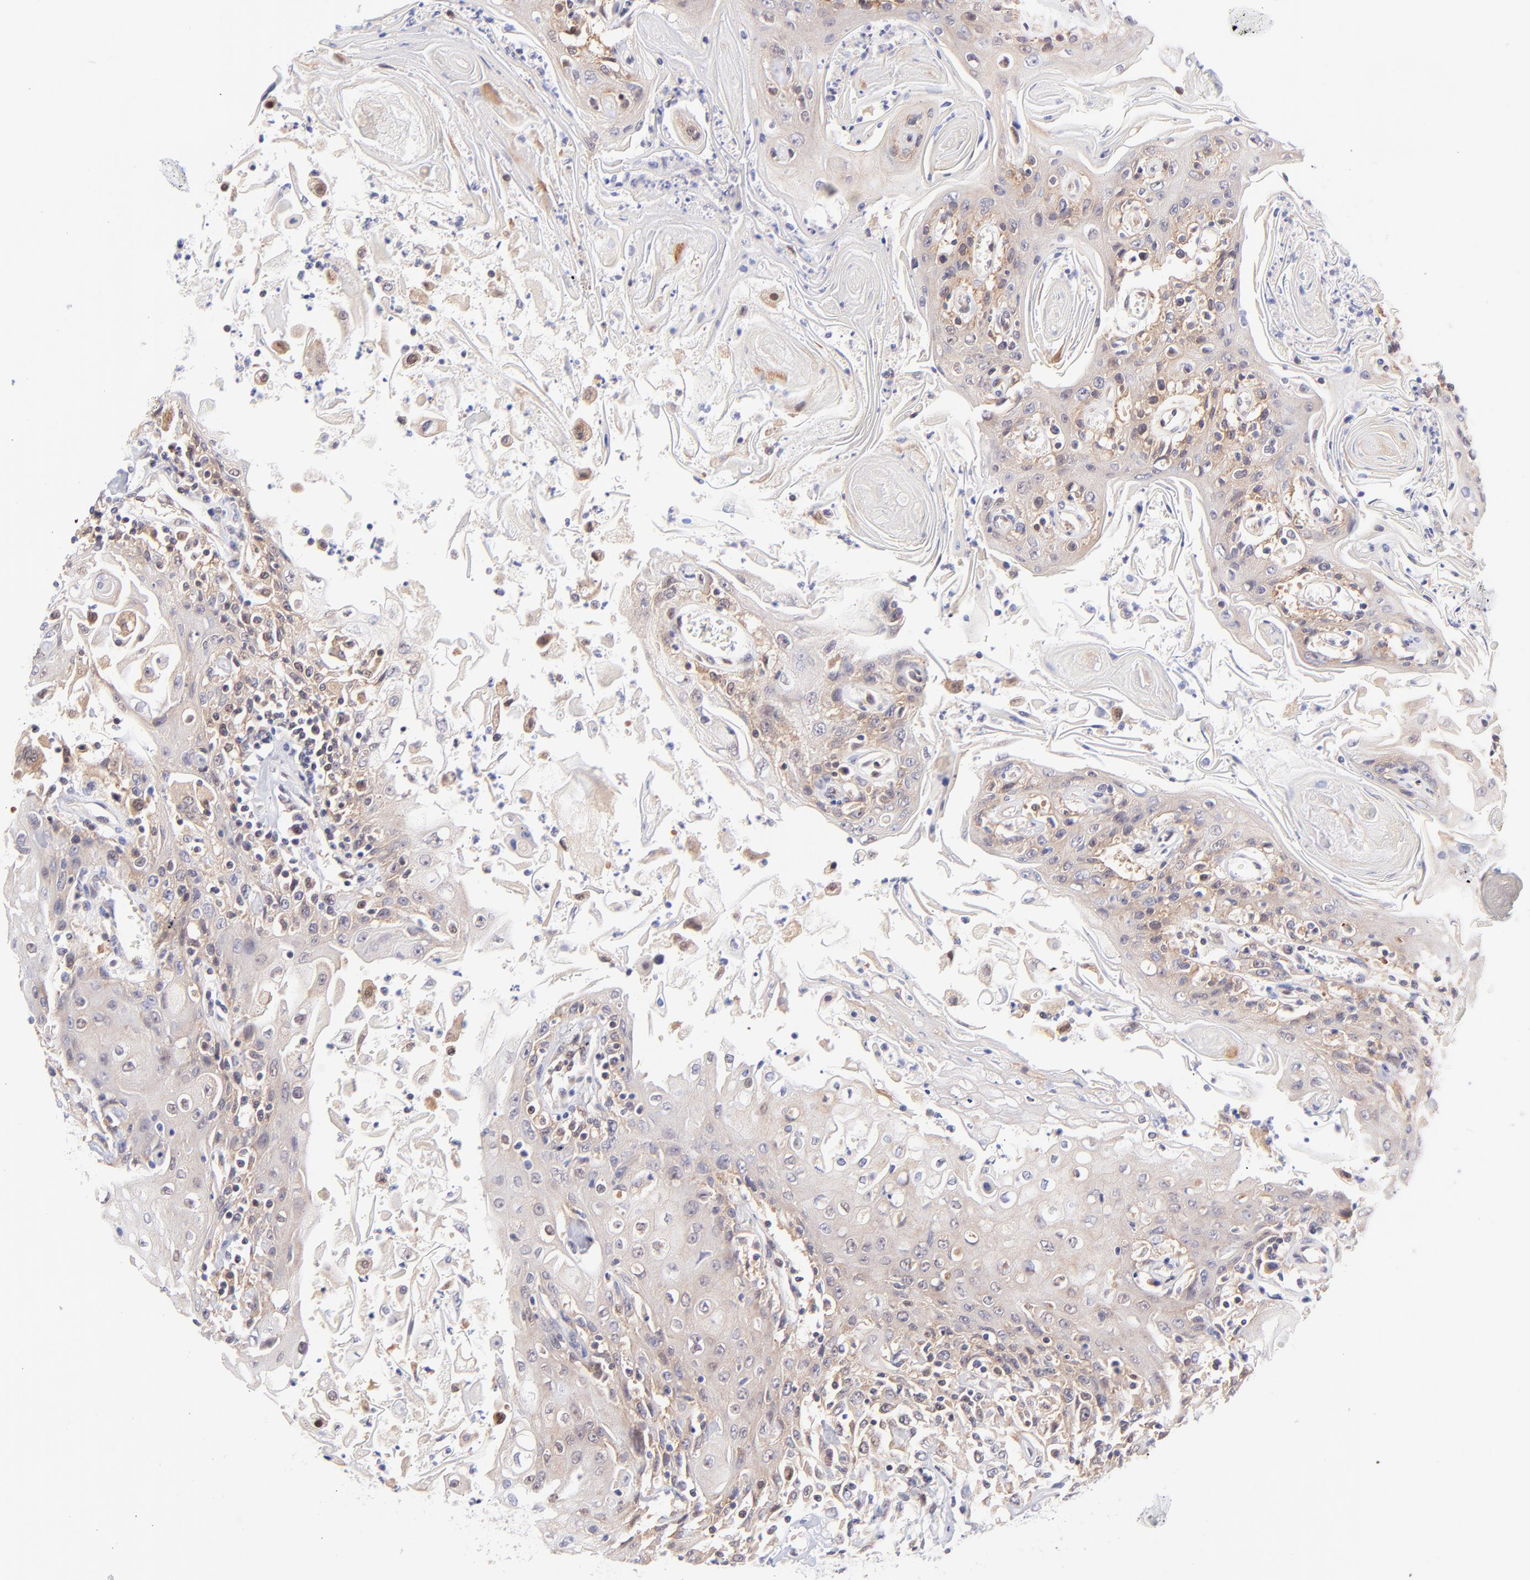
{"staining": {"intensity": "weak", "quantity": "25%-75%", "location": "cytoplasmic/membranous"}, "tissue": "head and neck cancer", "cell_type": "Tumor cells", "image_type": "cancer", "snomed": [{"axis": "morphology", "description": "Squamous cell carcinoma, NOS"}, {"axis": "topography", "description": "Oral tissue"}, {"axis": "topography", "description": "Head-Neck"}], "caption": "A brown stain highlights weak cytoplasmic/membranous positivity of a protein in human head and neck cancer tumor cells.", "gene": "PBDC1", "patient": {"sex": "female", "age": 76}}